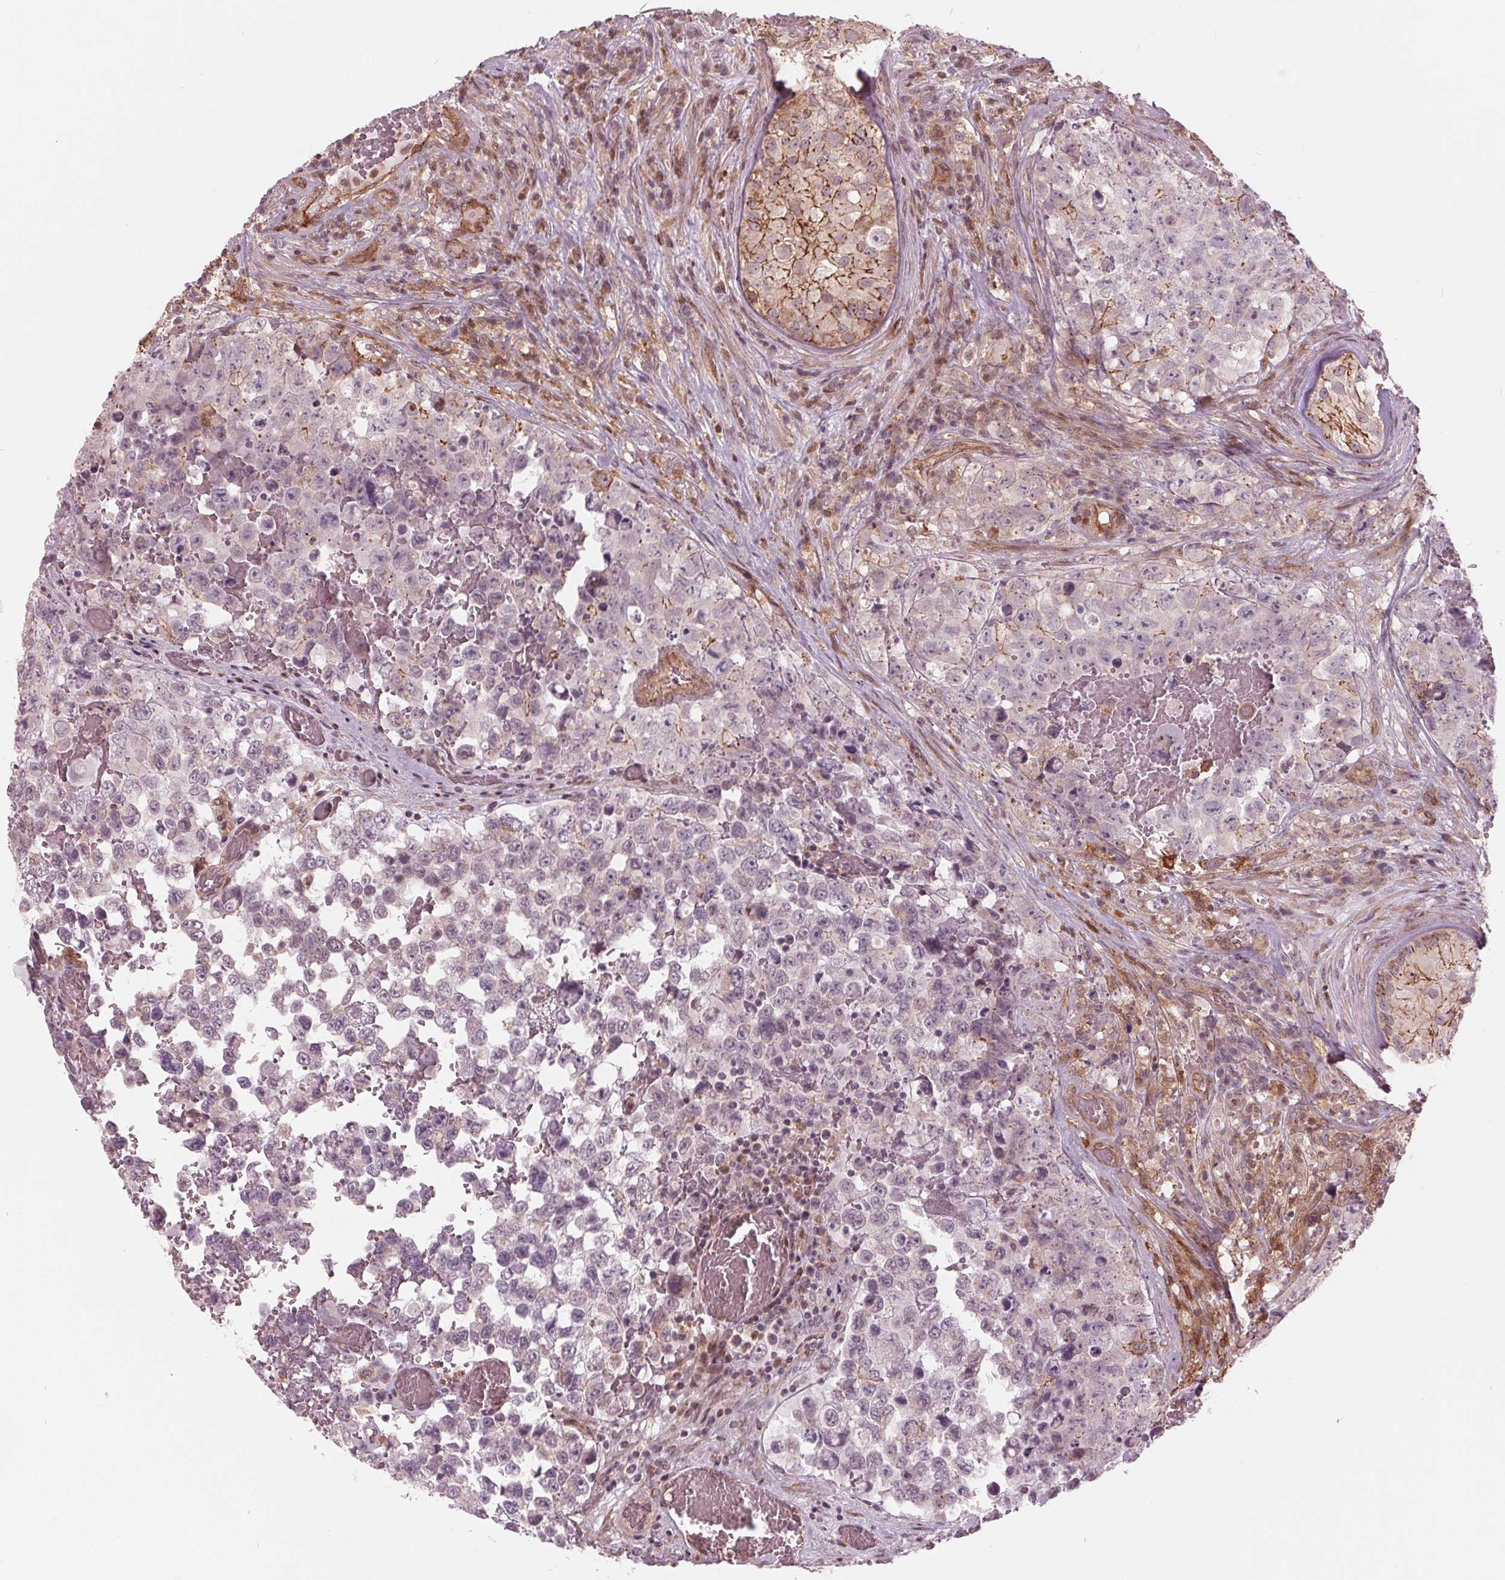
{"staining": {"intensity": "moderate", "quantity": "<25%", "location": "cytoplasmic/membranous"}, "tissue": "testis cancer", "cell_type": "Tumor cells", "image_type": "cancer", "snomed": [{"axis": "morphology", "description": "Carcinoma, Embryonal, NOS"}, {"axis": "topography", "description": "Testis"}], "caption": "The micrograph exhibits a brown stain indicating the presence of a protein in the cytoplasmic/membranous of tumor cells in embryonal carcinoma (testis).", "gene": "TXNIP", "patient": {"sex": "male", "age": 18}}